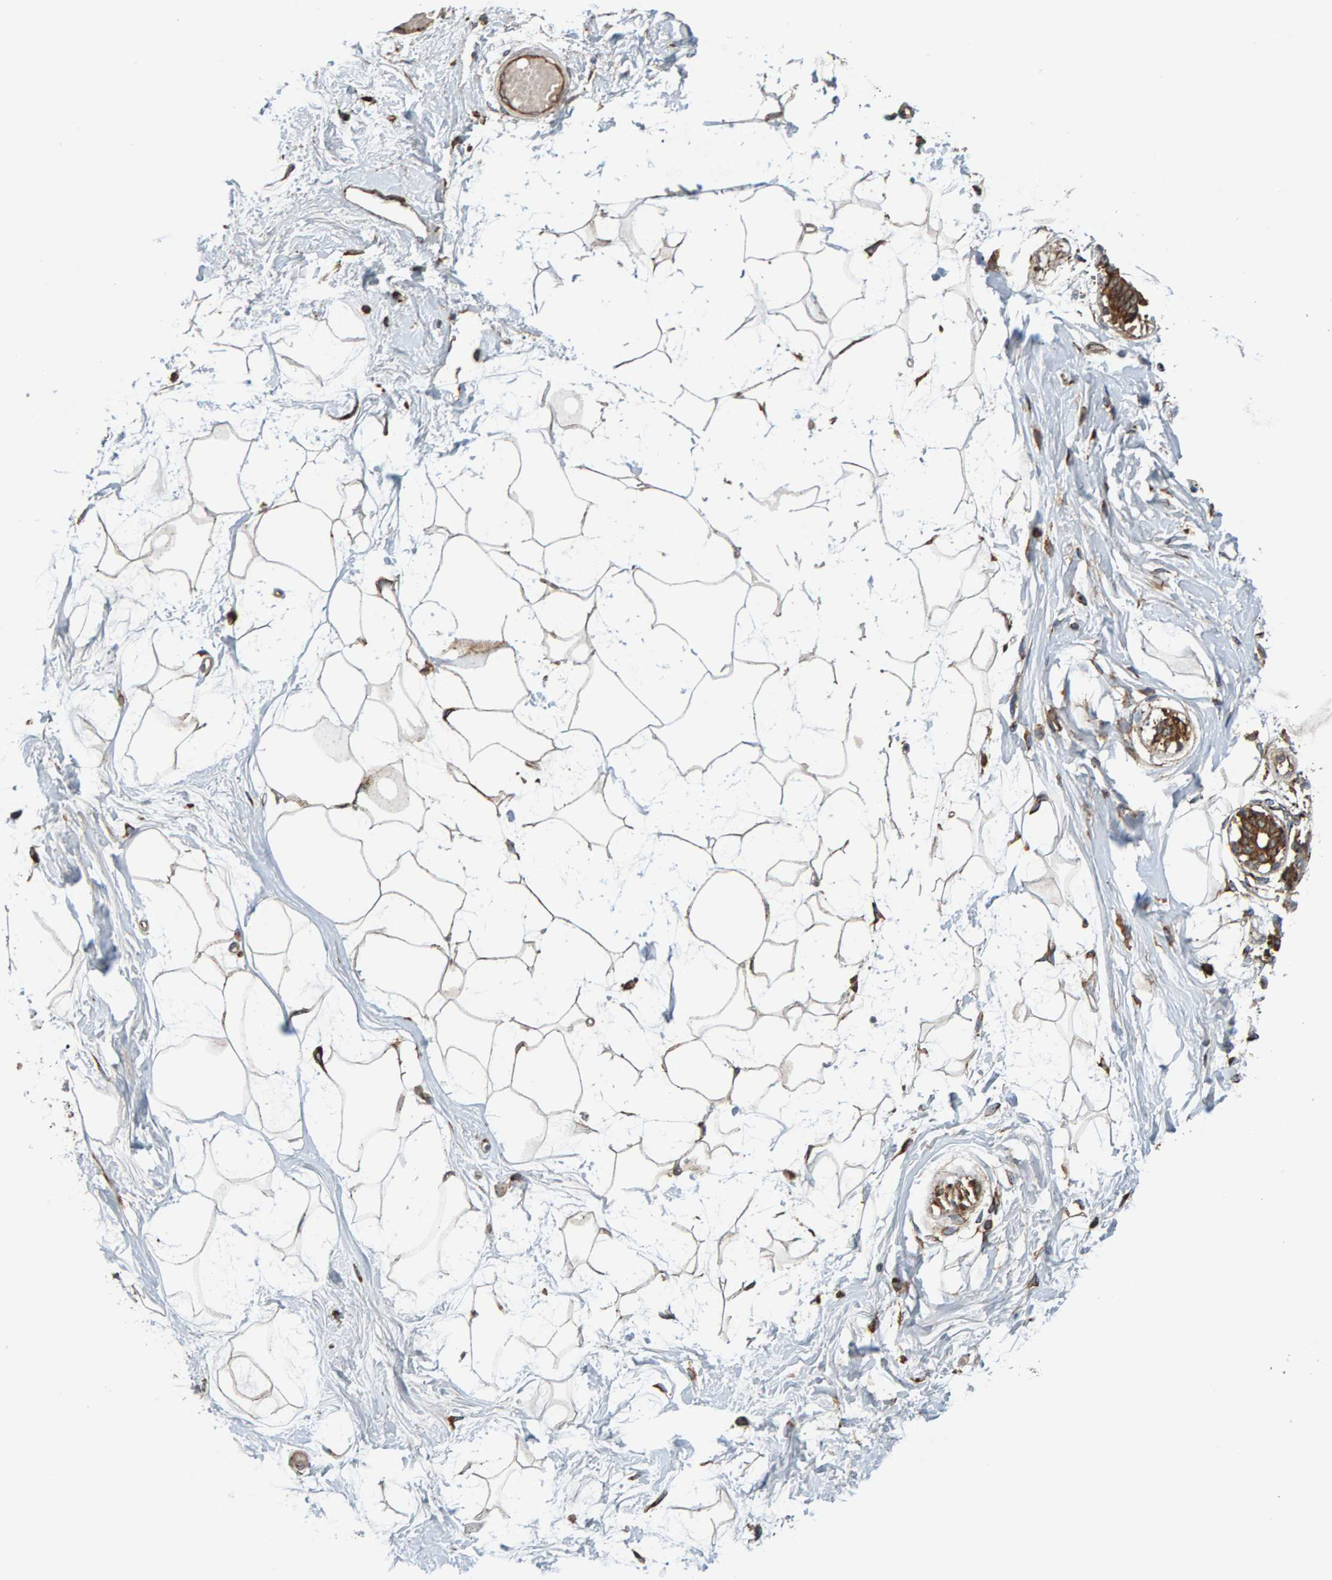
{"staining": {"intensity": "moderate", "quantity": ">75%", "location": "cytoplasmic/membranous"}, "tissue": "breast", "cell_type": "Adipocytes", "image_type": "normal", "snomed": [{"axis": "morphology", "description": "Normal tissue, NOS"}, {"axis": "topography", "description": "Breast"}], "caption": "DAB (3,3'-diaminobenzidine) immunohistochemical staining of benign human breast exhibits moderate cytoplasmic/membranous protein staining in about >75% of adipocytes. Ihc stains the protein in brown and the nuclei are stained blue.", "gene": "BAIAP2", "patient": {"sex": "female", "age": 45}}